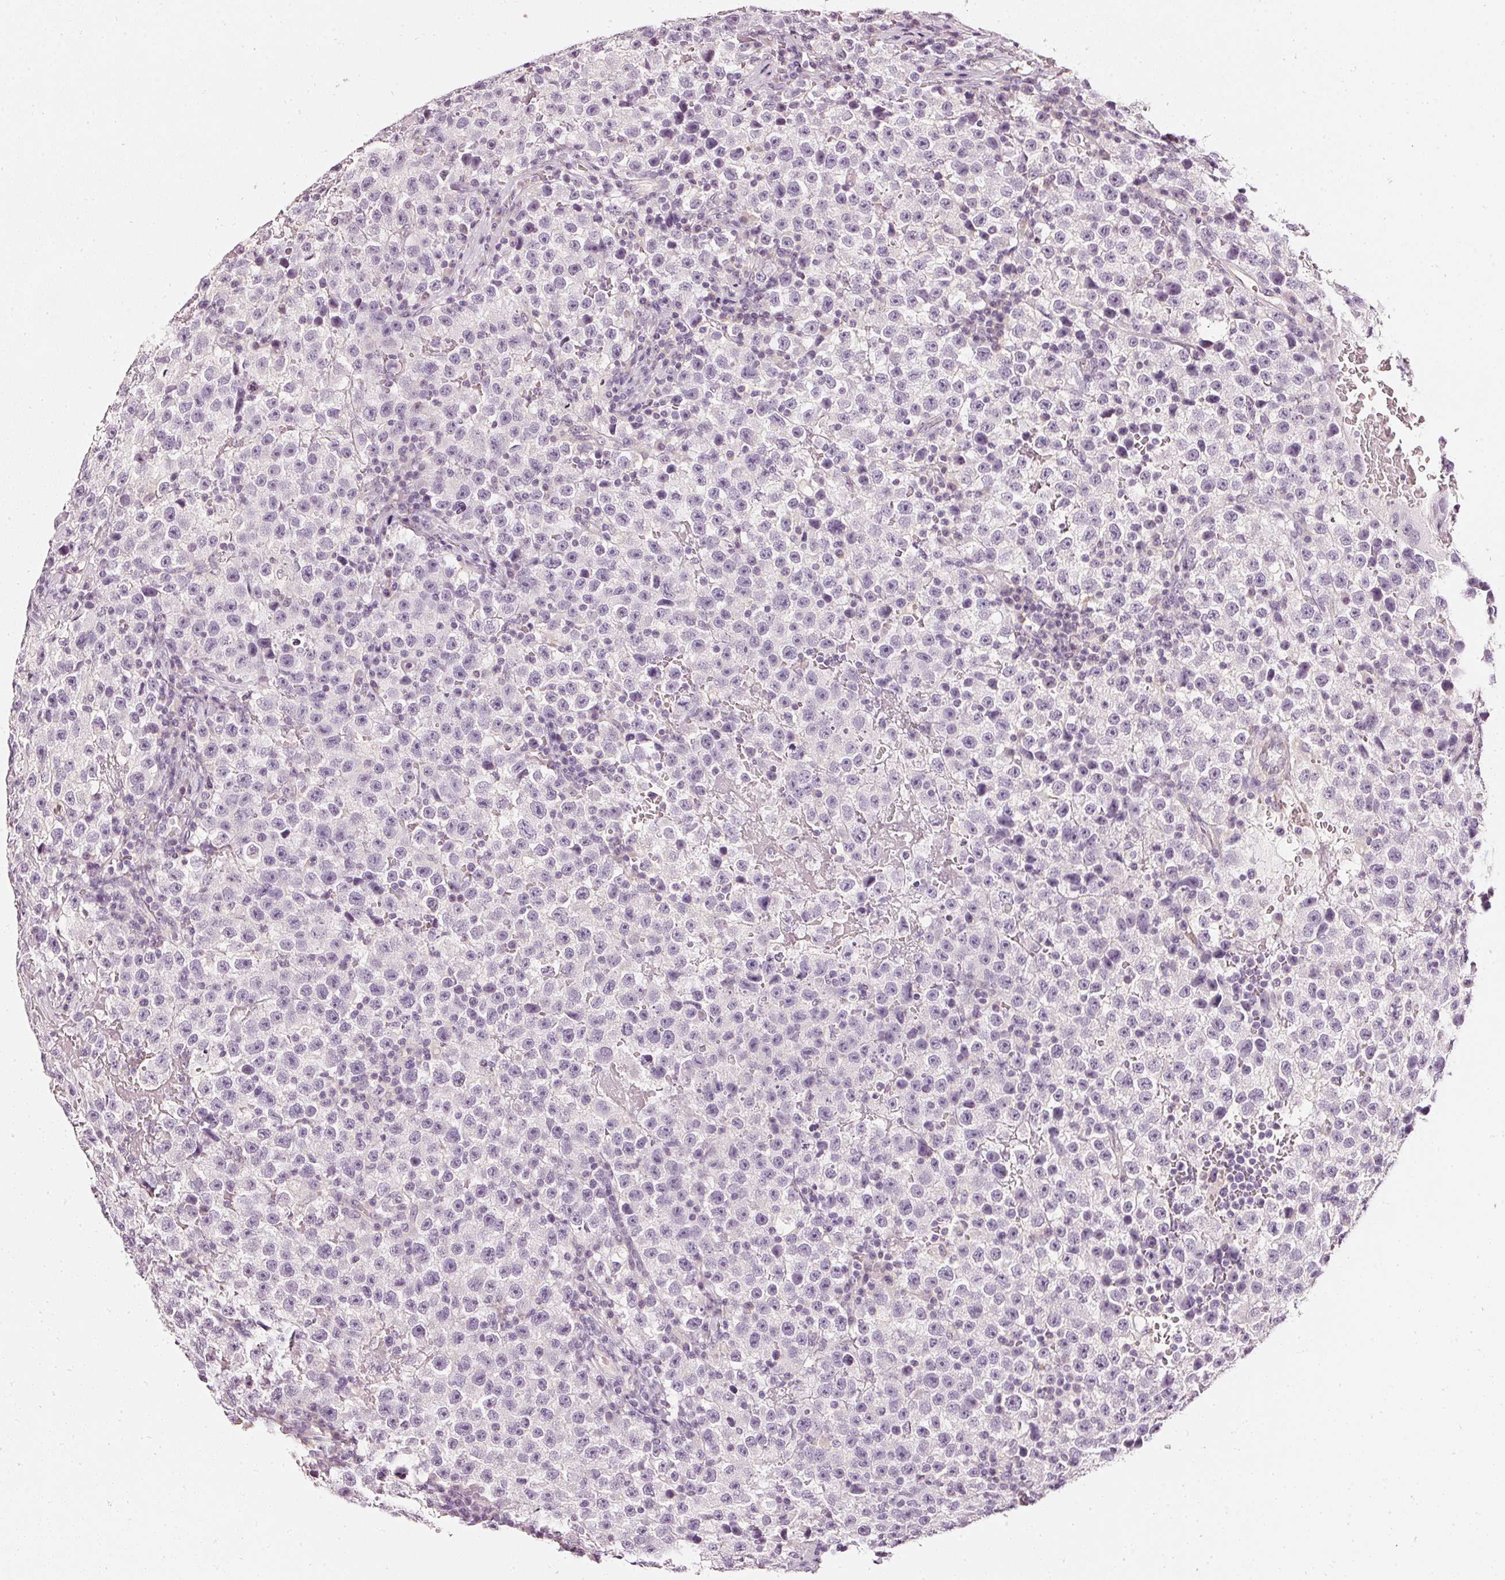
{"staining": {"intensity": "negative", "quantity": "none", "location": "none"}, "tissue": "testis cancer", "cell_type": "Tumor cells", "image_type": "cancer", "snomed": [{"axis": "morphology", "description": "Seminoma, NOS"}, {"axis": "topography", "description": "Testis"}], "caption": "Tumor cells are negative for protein expression in human testis seminoma.", "gene": "CNP", "patient": {"sex": "male", "age": 22}}